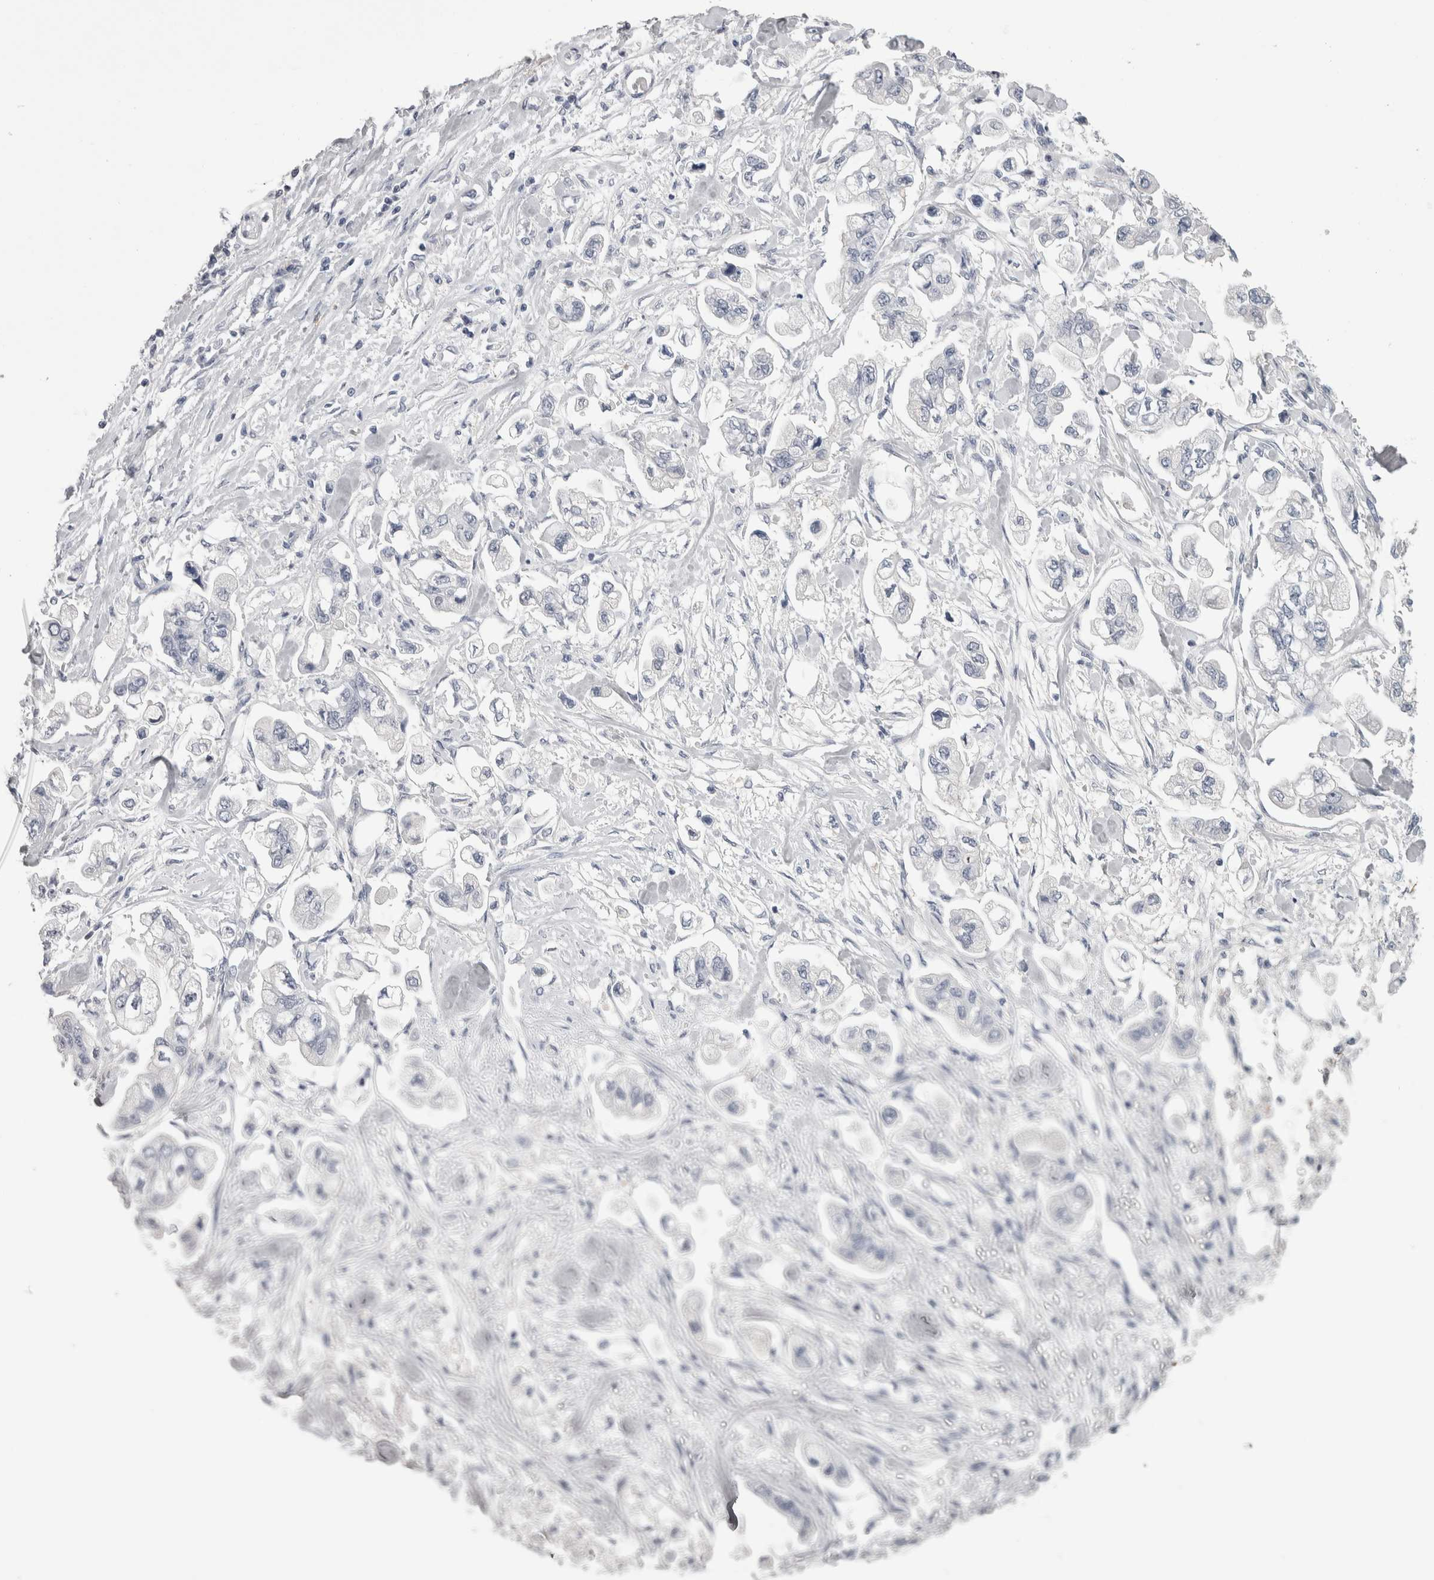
{"staining": {"intensity": "negative", "quantity": "none", "location": "none"}, "tissue": "stomach cancer", "cell_type": "Tumor cells", "image_type": "cancer", "snomed": [{"axis": "morphology", "description": "Normal tissue, NOS"}, {"axis": "morphology", "description": "Adenocarcinoma, NOS"}, {"axis": "topography", "description": "Stomach"}], "caption": "Stomach adenocarcinoma stained for a protein using IHC demonstrates no staining tumor cells.", "gene": "AFMID", "patient": {"sex": "male", "age": 62}}